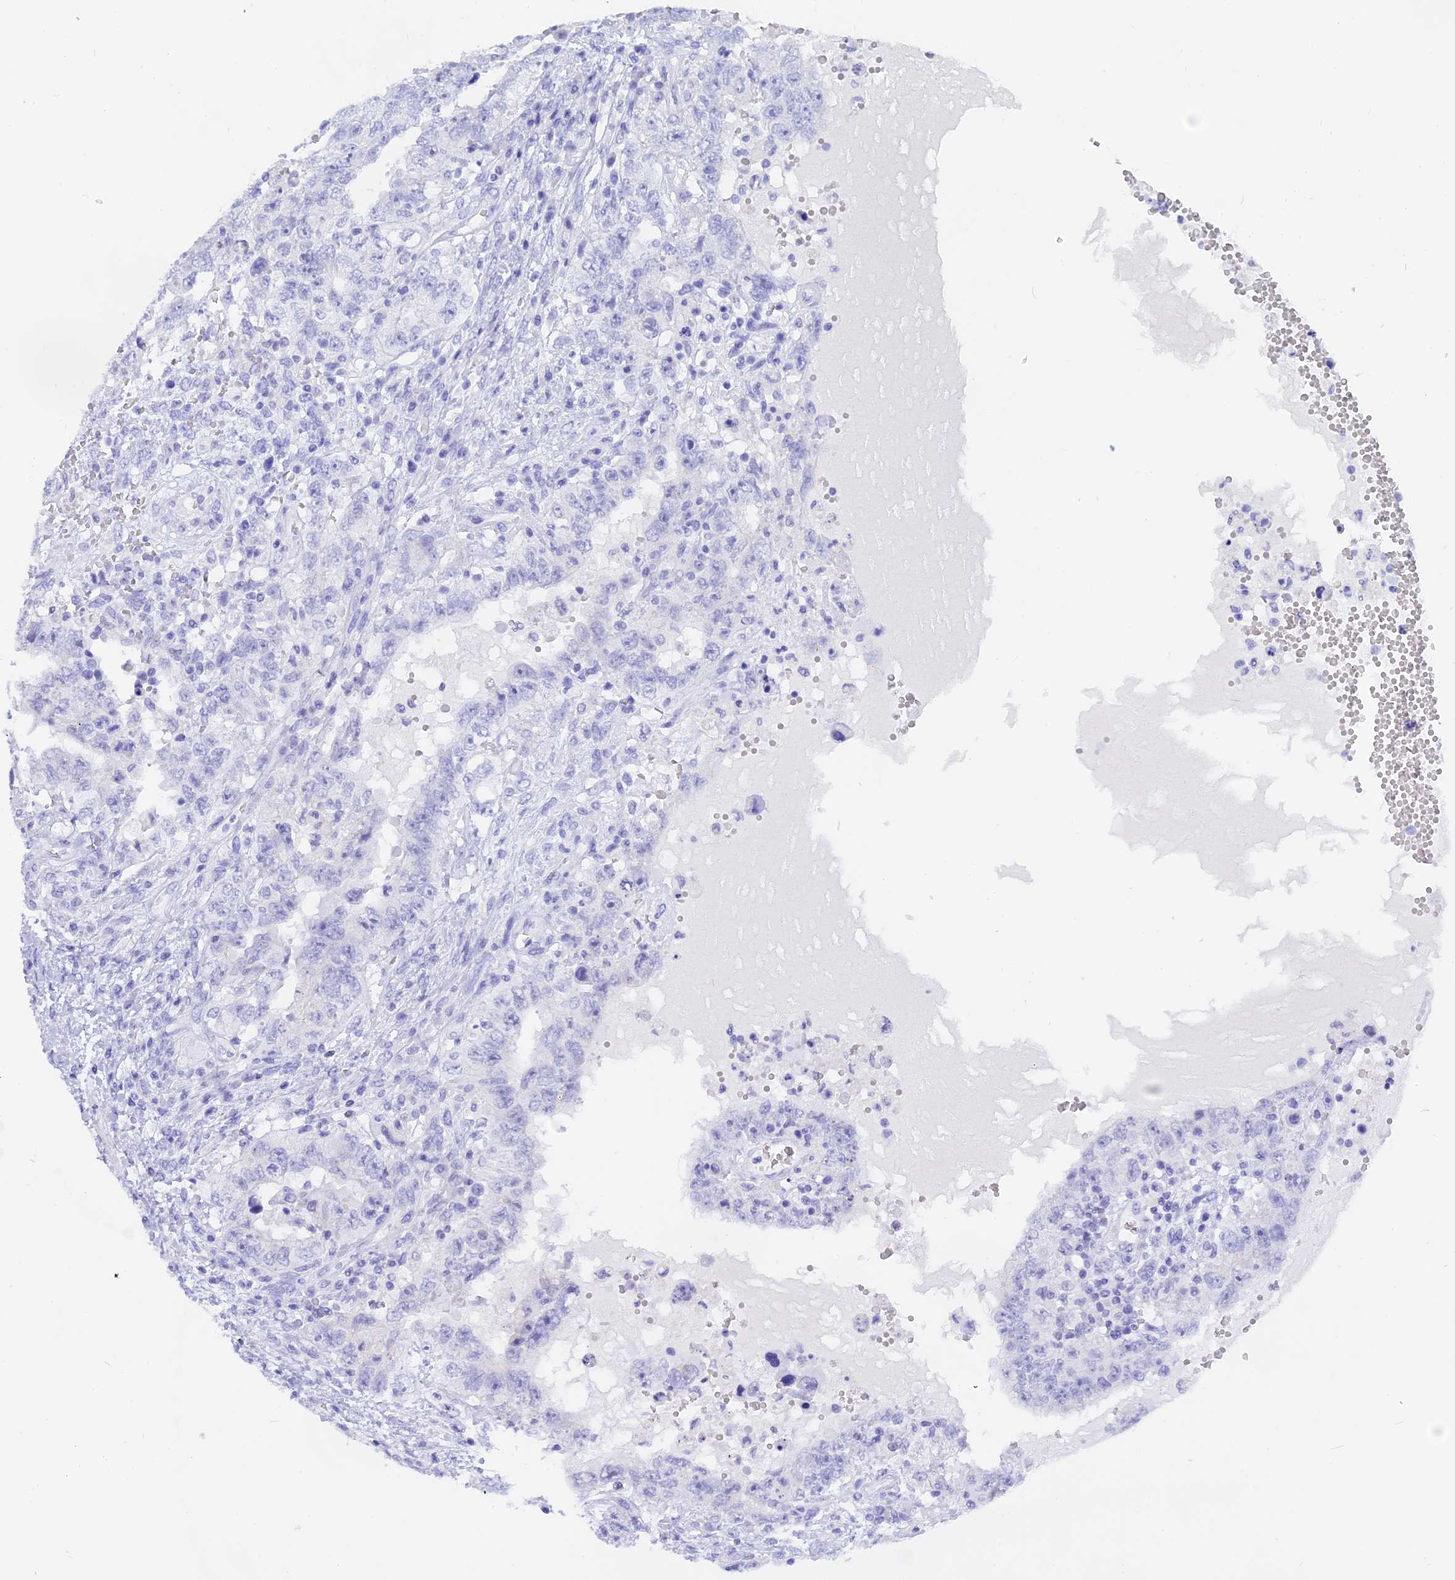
{"staining": {"intensity": "negative", "quantity": "none", "location": "none"}, "tissue": "testis cancer", "cell_type": "Tumor cells", "image_type": "cancer", "snomed": [{"axis": "morphology", "description": "Carcinoma, Embryonal, NOS"}, {"axis": "topography", "description": "Testis"}], "caption": "Immunohistochemical staining of human embryonal carcinoma (testis) displays no significant positivity in tumor cells. Nuclei are stained in blue.", "gene": "ISCA1", "patient": {"sex": "male", "age": 26}}